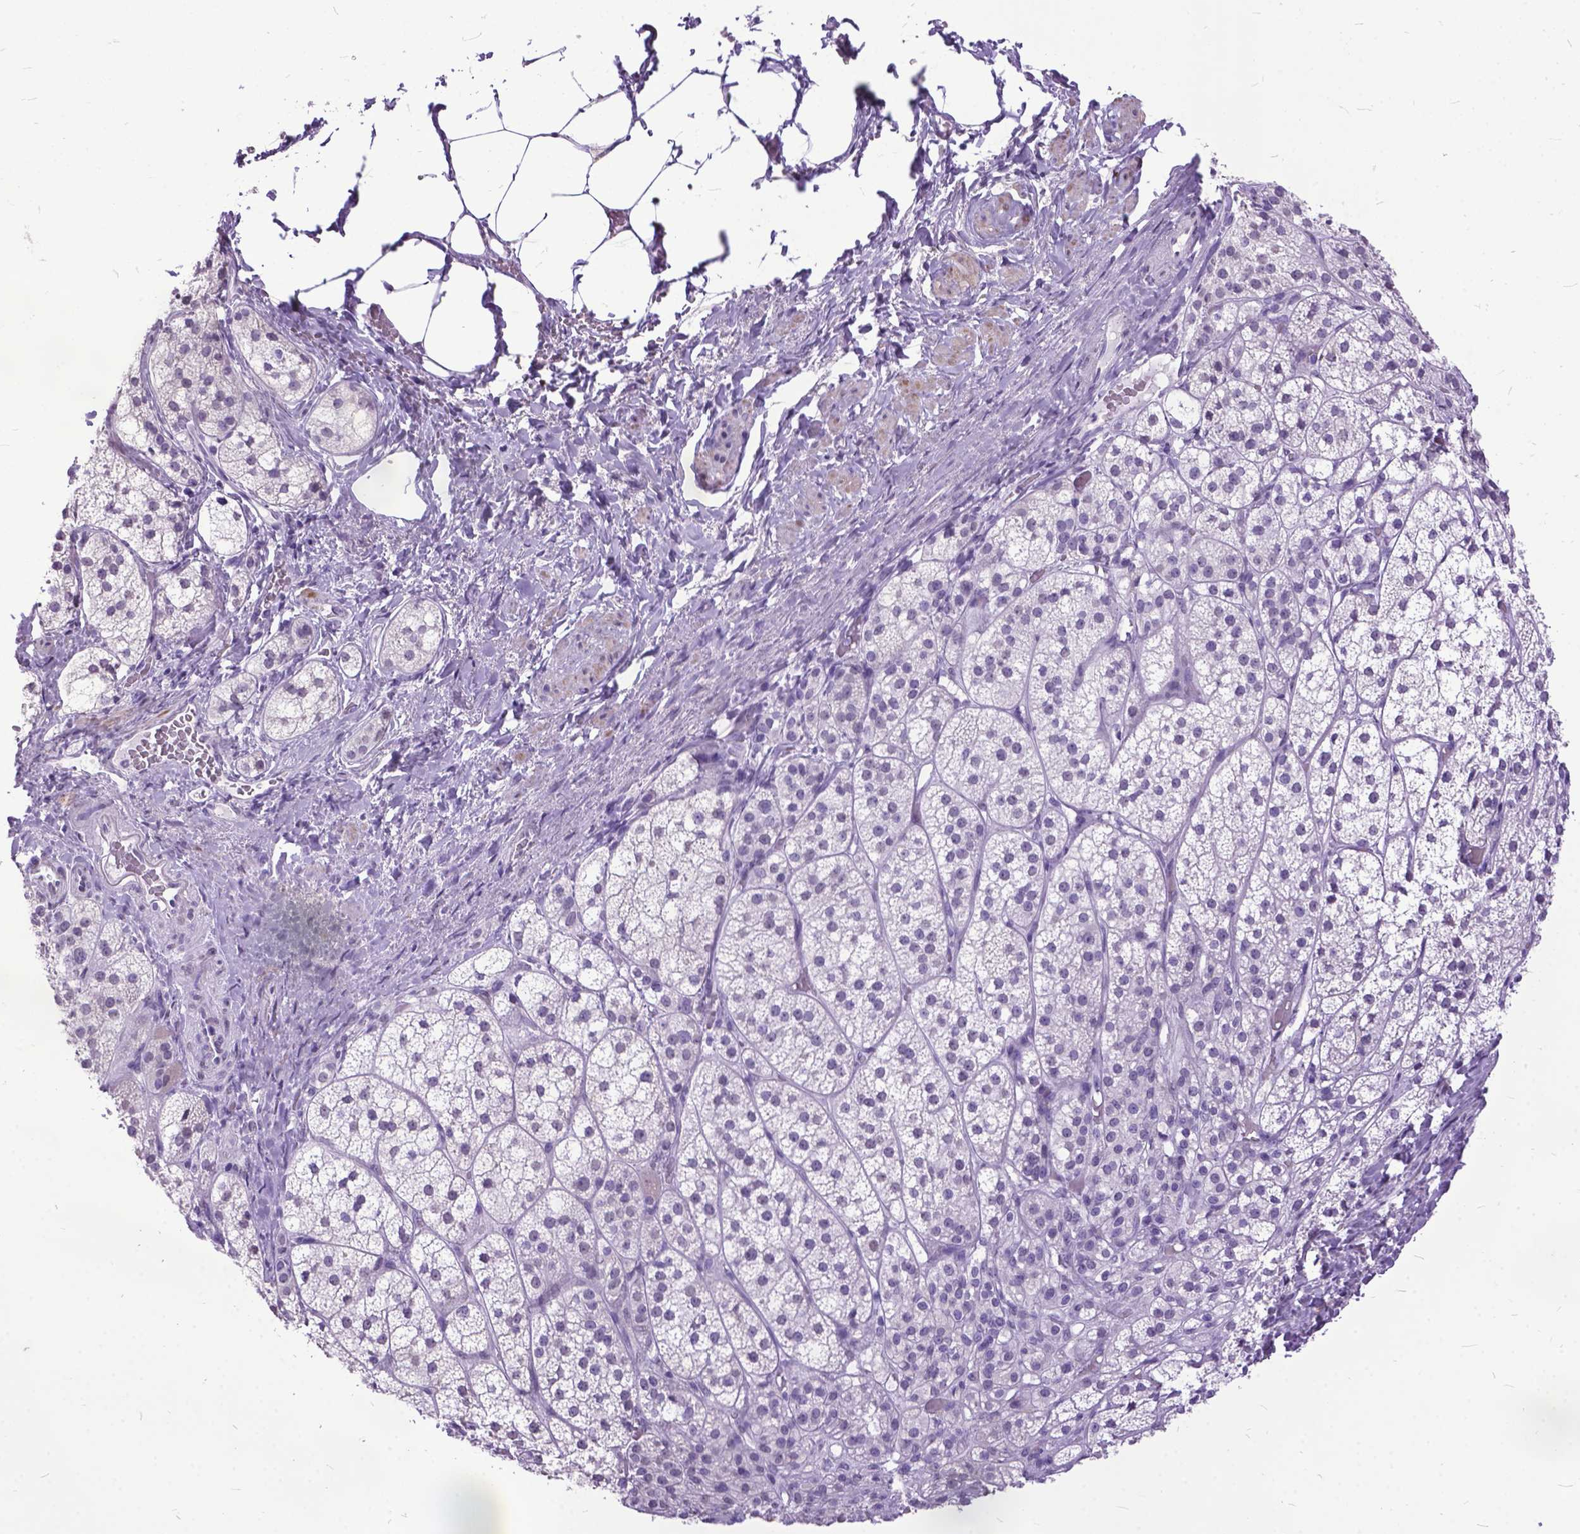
{"staining": {"intensity": "negative", "quantity": "none", "location": "none"}, "tissue": "adrenal gland", "cell_type": "Glandular cells", "image_type": "normal", "snomed": [{"axis": "morphology", "description": "Normal tissue, NOS"}, {"axis": "topography", "description": "Adrenal gland"}], "caption": "High power microscopy image of an immunohistochemistry (IHC) histopathology image of unremarkable adrenal gland, revealing no significant positivity in glandular cells.", "gene": "MARCHF10", "patient": {"sex": "female", "age": 60}}